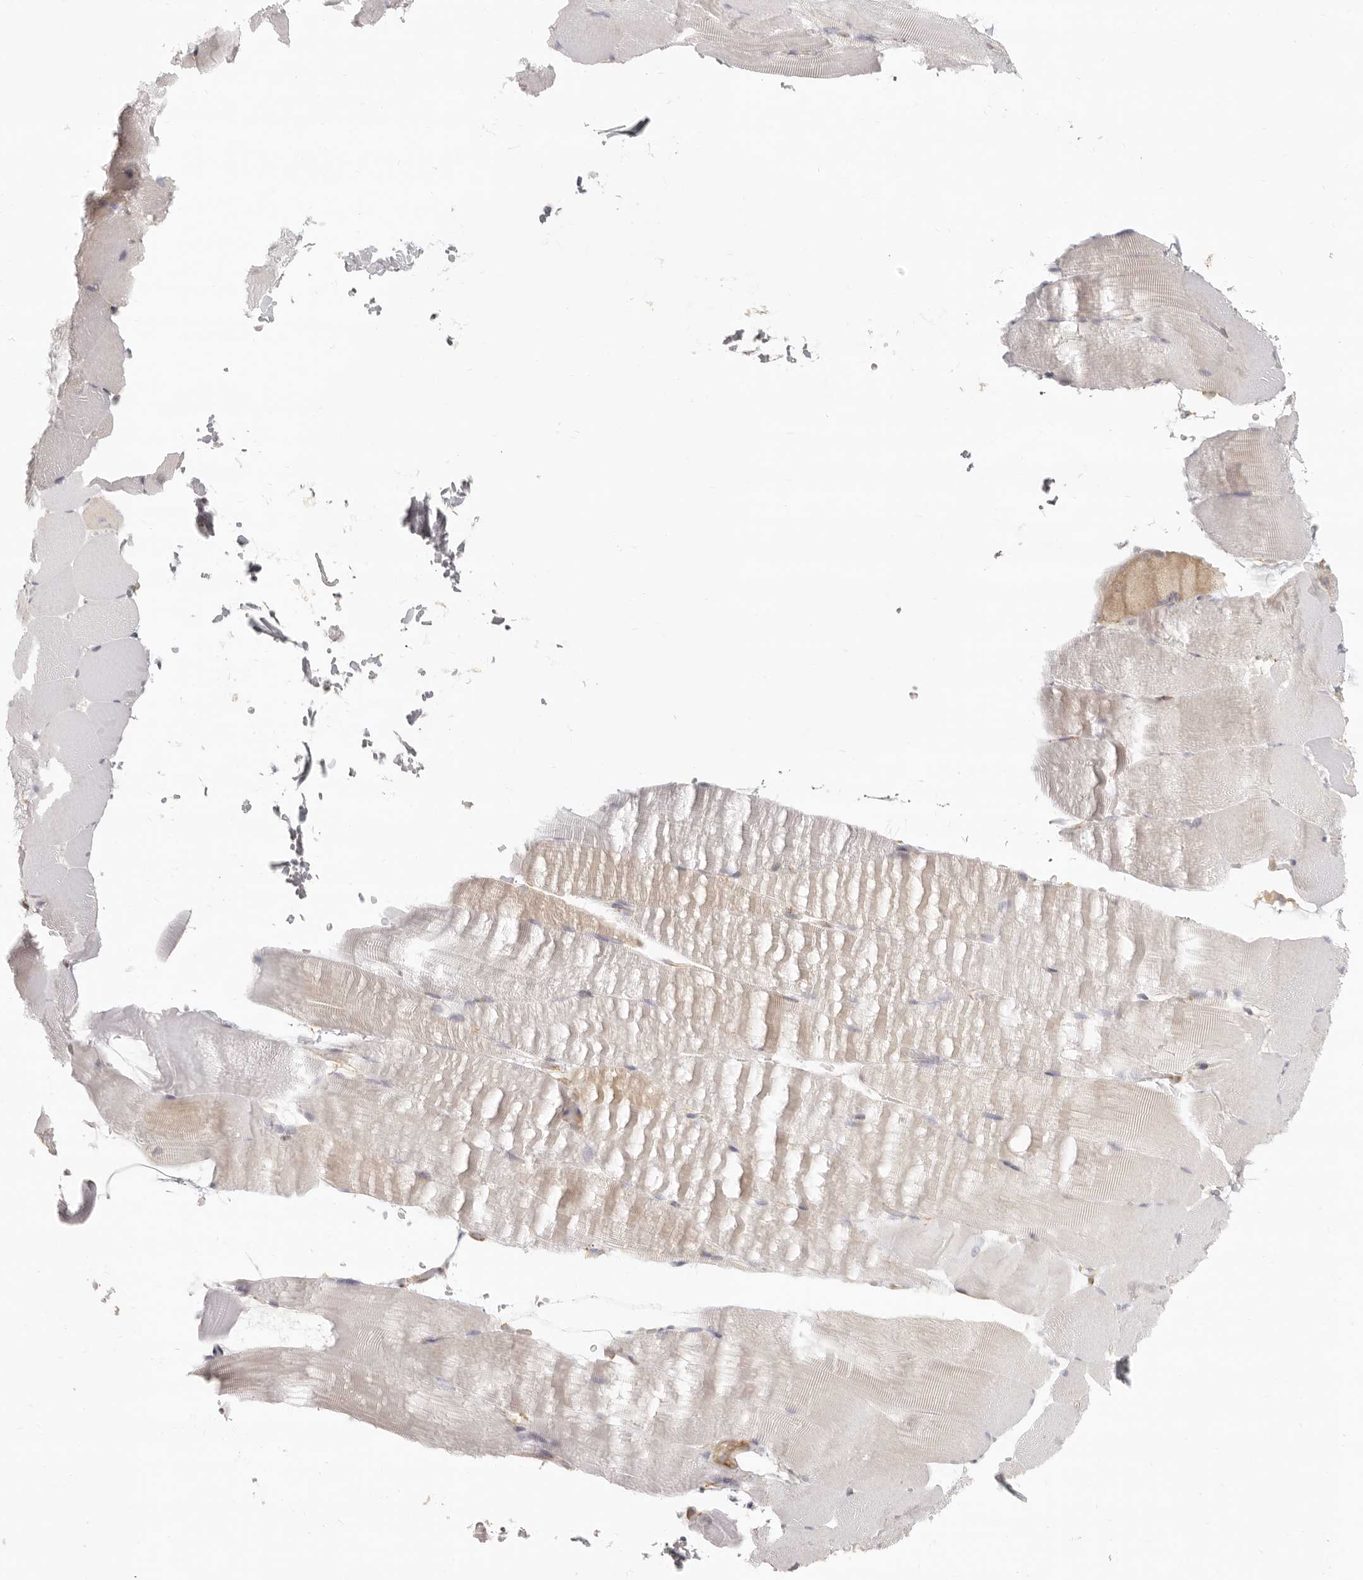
{"staining": {"intensity": "negative", "quantity": "none", "location": "none"}, "tissue": "skeletal muscle", "cell_type": "Myocytes", "image_type": "normal", "snomed": [{"axis": "morphology", "description": "Normal tissue, NOS"}, {"axis": "topography", "description": "Skeletal muscle"}, {"axis": "topography", "description": "Parathyroid gland"}], "caption": "High magnification brightfield microscopy of benign skeletal muscle stained with DAB (3,3'-diaminobenzidine) (brown) and counterstained with hematoxylin (blue): myocytes show no significant staining.", "gene": "NIBAN1", "patient": {"sex": "female", "age": 37}}